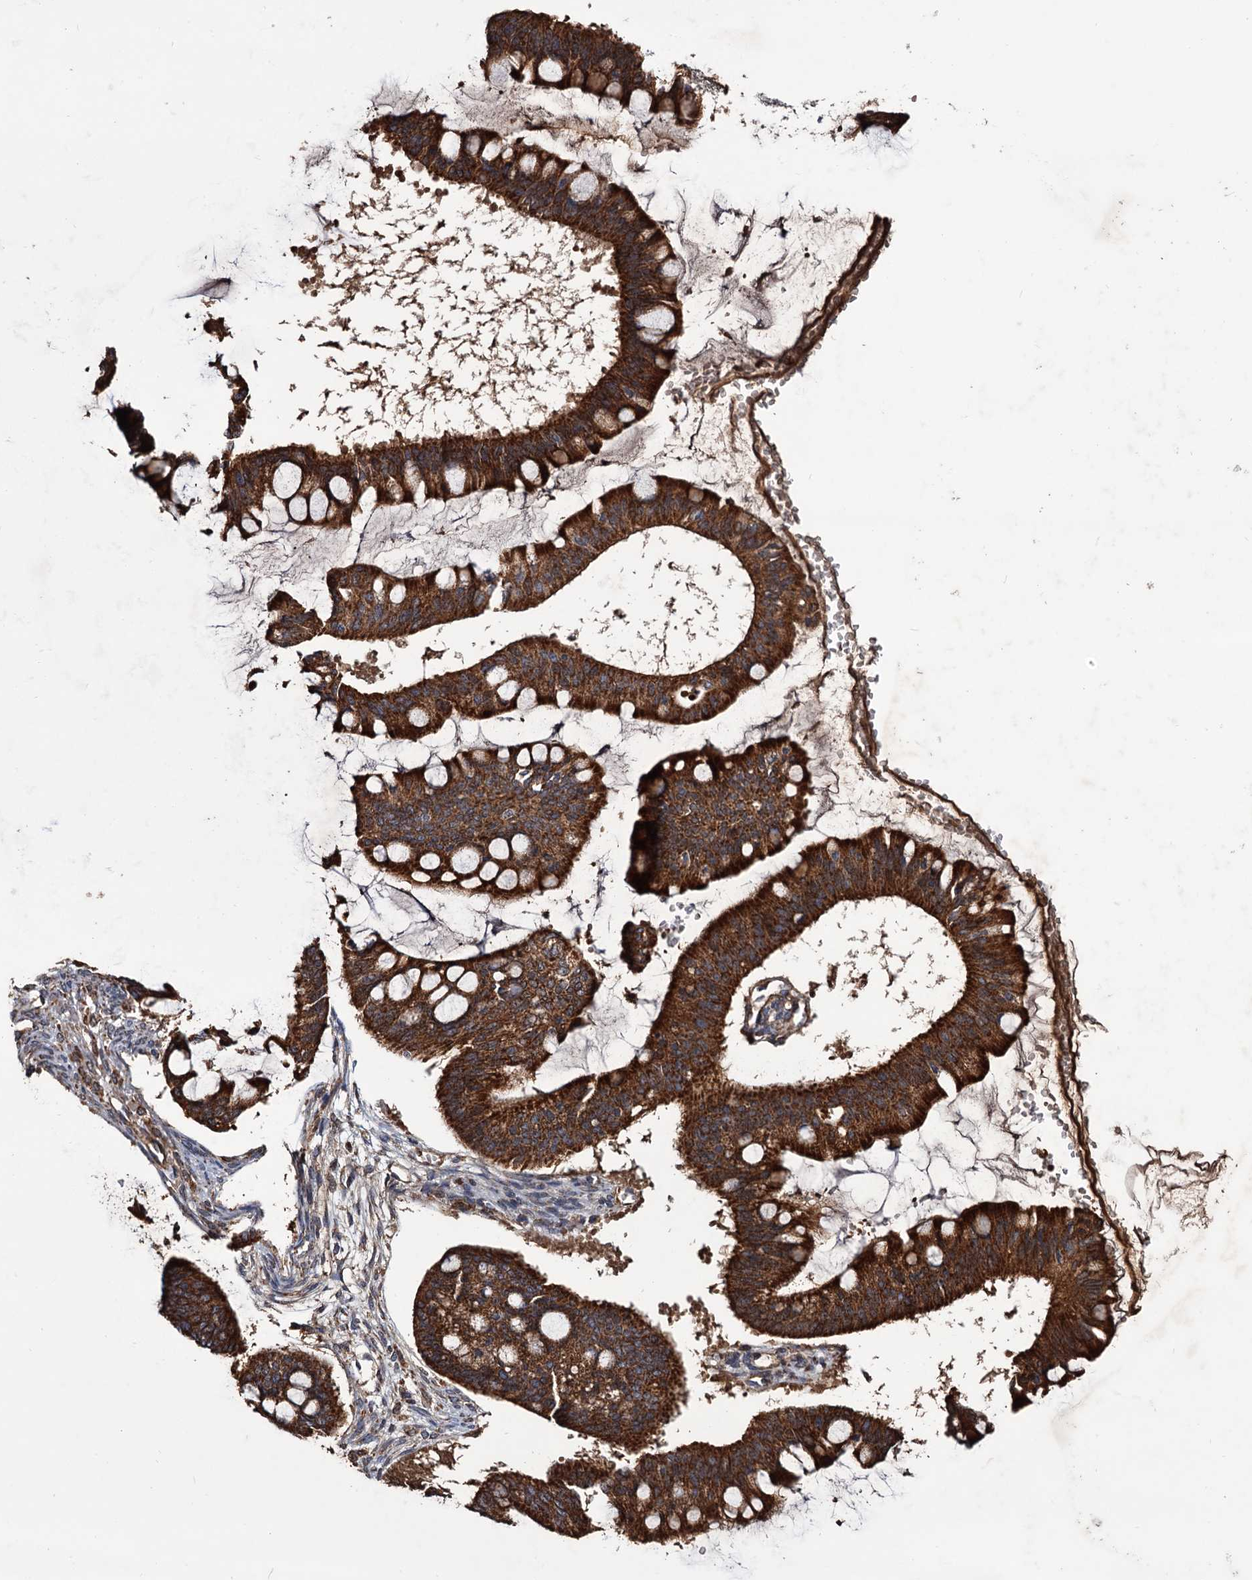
{"staining": {"intensity": "strong", "quantity": ">75%", "location": "cytoplasmic/membranous"}, "tissue": "ovarian cancer", "cell_type": "Tumor cells", "image_type": "cancer", "snomed": [{"axis": "morphology", "description": "Cystadenocarcinoma, mucinous, NOS"}, {"axis": "topography", "description": "Ovary"}], "caption": "IHC micrograph of human mucinous cystadenocarcinoma (ovarian) stained for a protein (brown), which exhibits high levels of strong cytoplasmic/membranous positivity in about >75% of tumor cells.", "gene": "MRPL42", "patient": {"sex": "female", "age": 73}}